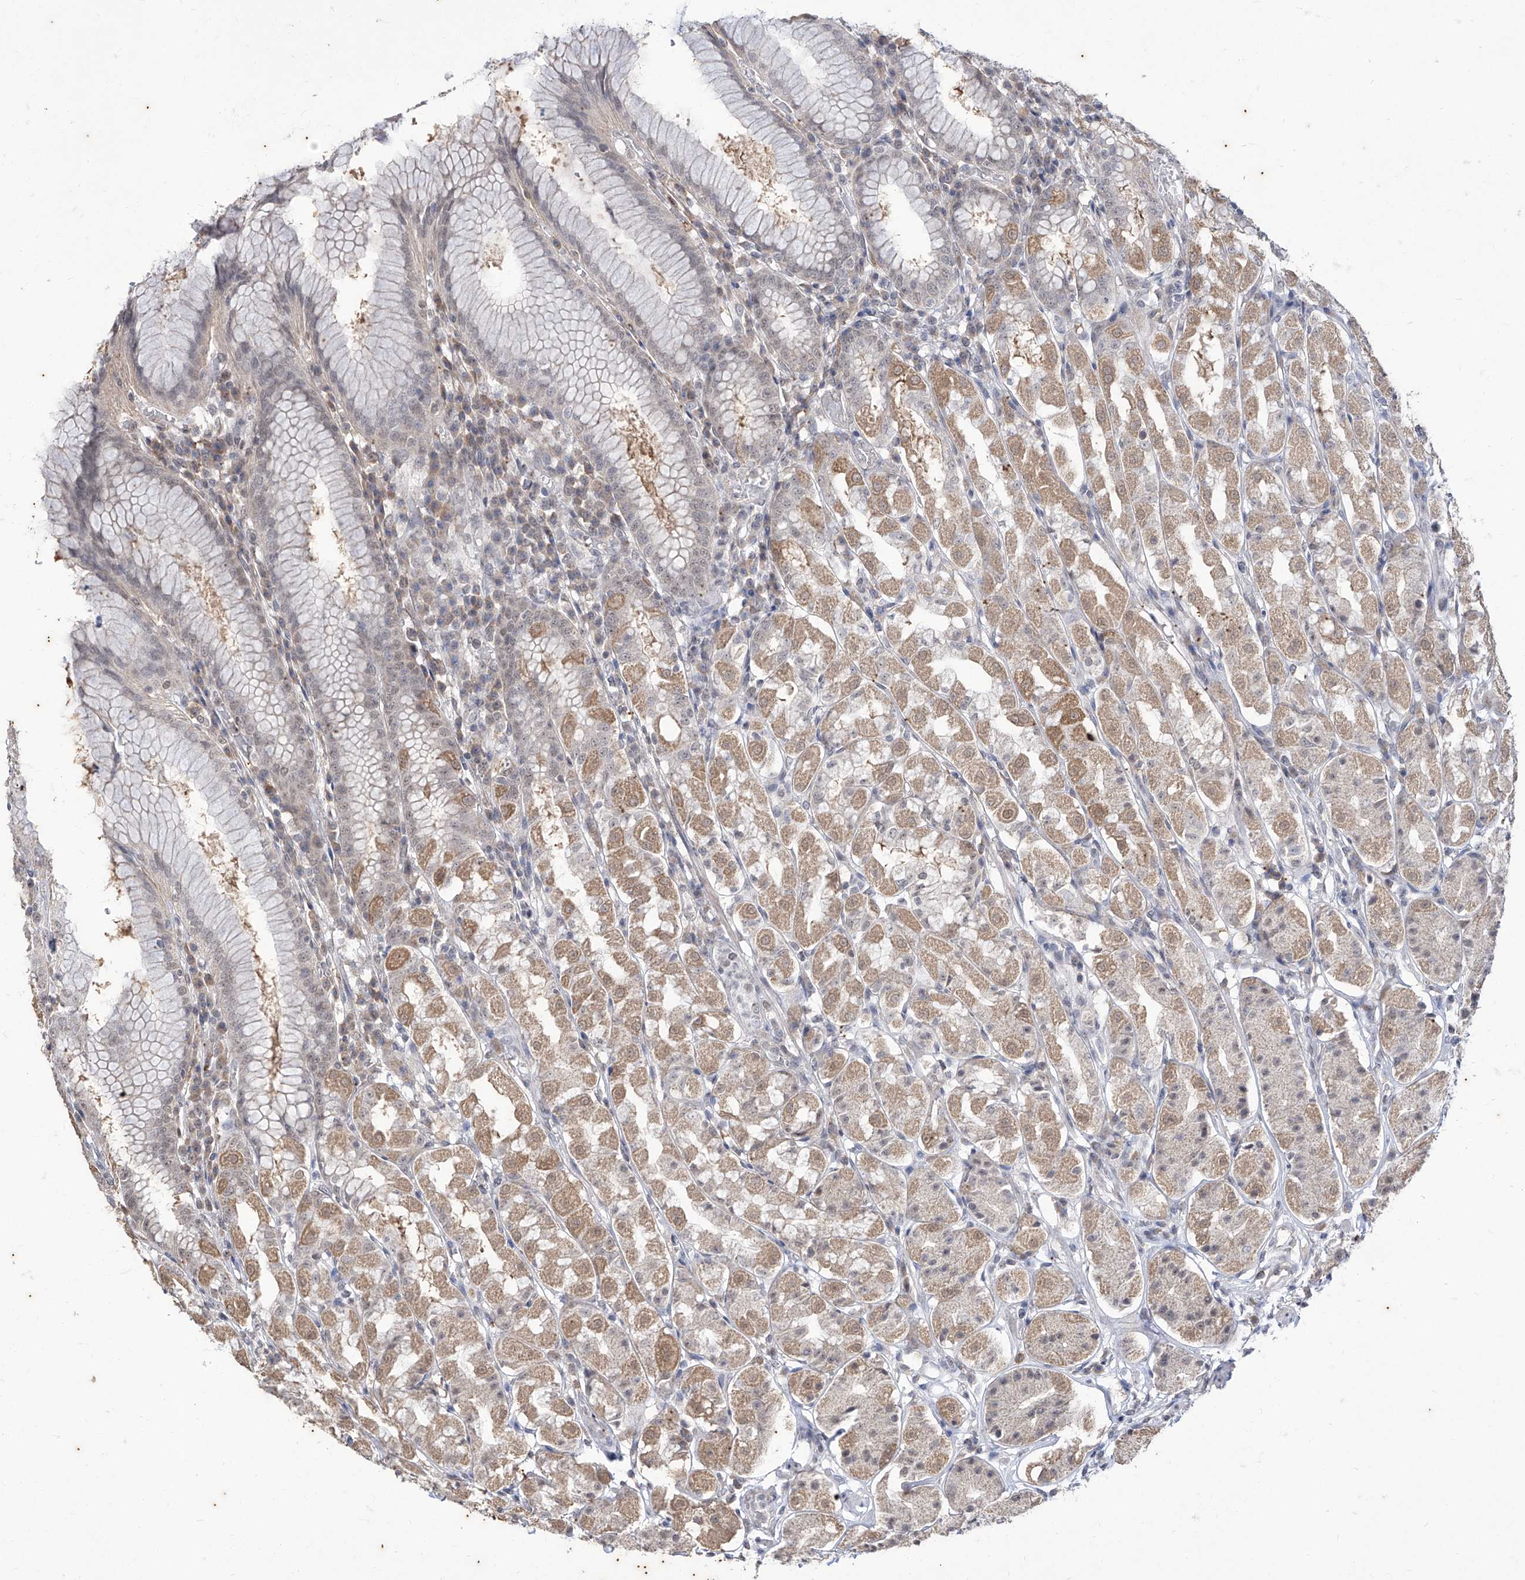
{"staining": {"intensity": "moderate", "quantity": "25%-75%", "location": "cytoplasmic/membranous"}, "tissue": "stomach", "cell_type": "Glandular cells", "image_type": "normal", "snomed": [{"axis": "morphology", "description": "Normal tissue, NOS"}, {"axis": "topography", "description": "Stomach"}, {"axis": "topography", "description": "Stomach, lower"}], "caption": "This is an image of immunohistochemistry (IHC) staining of benign stomach, which shows moderate expression in the cytoplasmic/membranous of glandular cells.", "gene": "PHF20L1", "patient": {"sex": "female", "age": 56}}